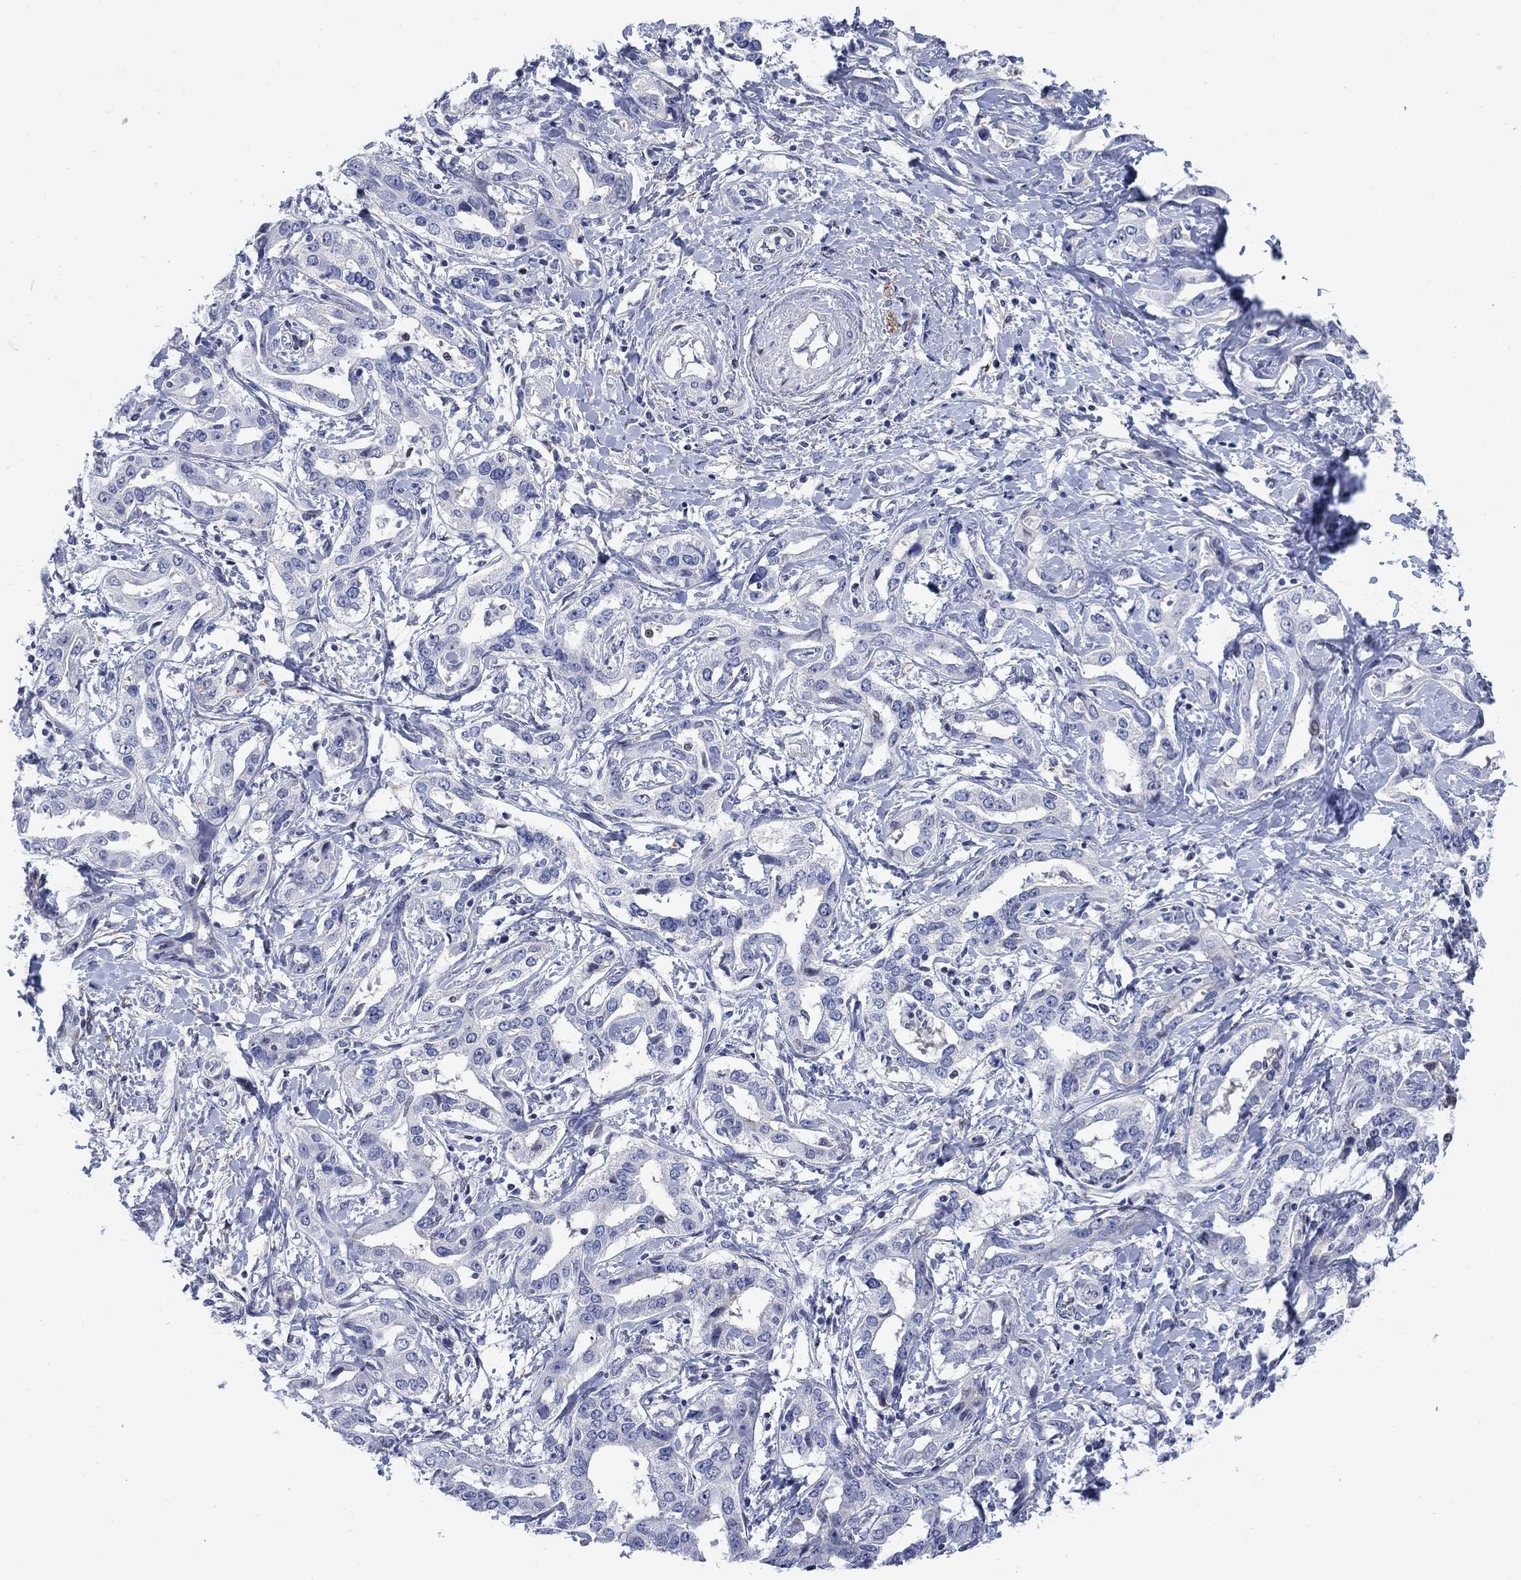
{"staining": {"intensity": "negative", "quantity": "none", "location": "none"}, "tissue": "liver cancer", "cell_type": "Tumor cells", "image_type": "cancer", "snomed": [{"axis": "morphology", "description": "Cholangiocarcinoma"}, {"axis": "topography", "description": "Liver"}], "caption": "Liver cholangiocarcinoma was stained to show a protein in brown. There is no significant positivity in tumor cells.", "gene": "MYO3A", "patient": {"sex": "male", "age": 59}}